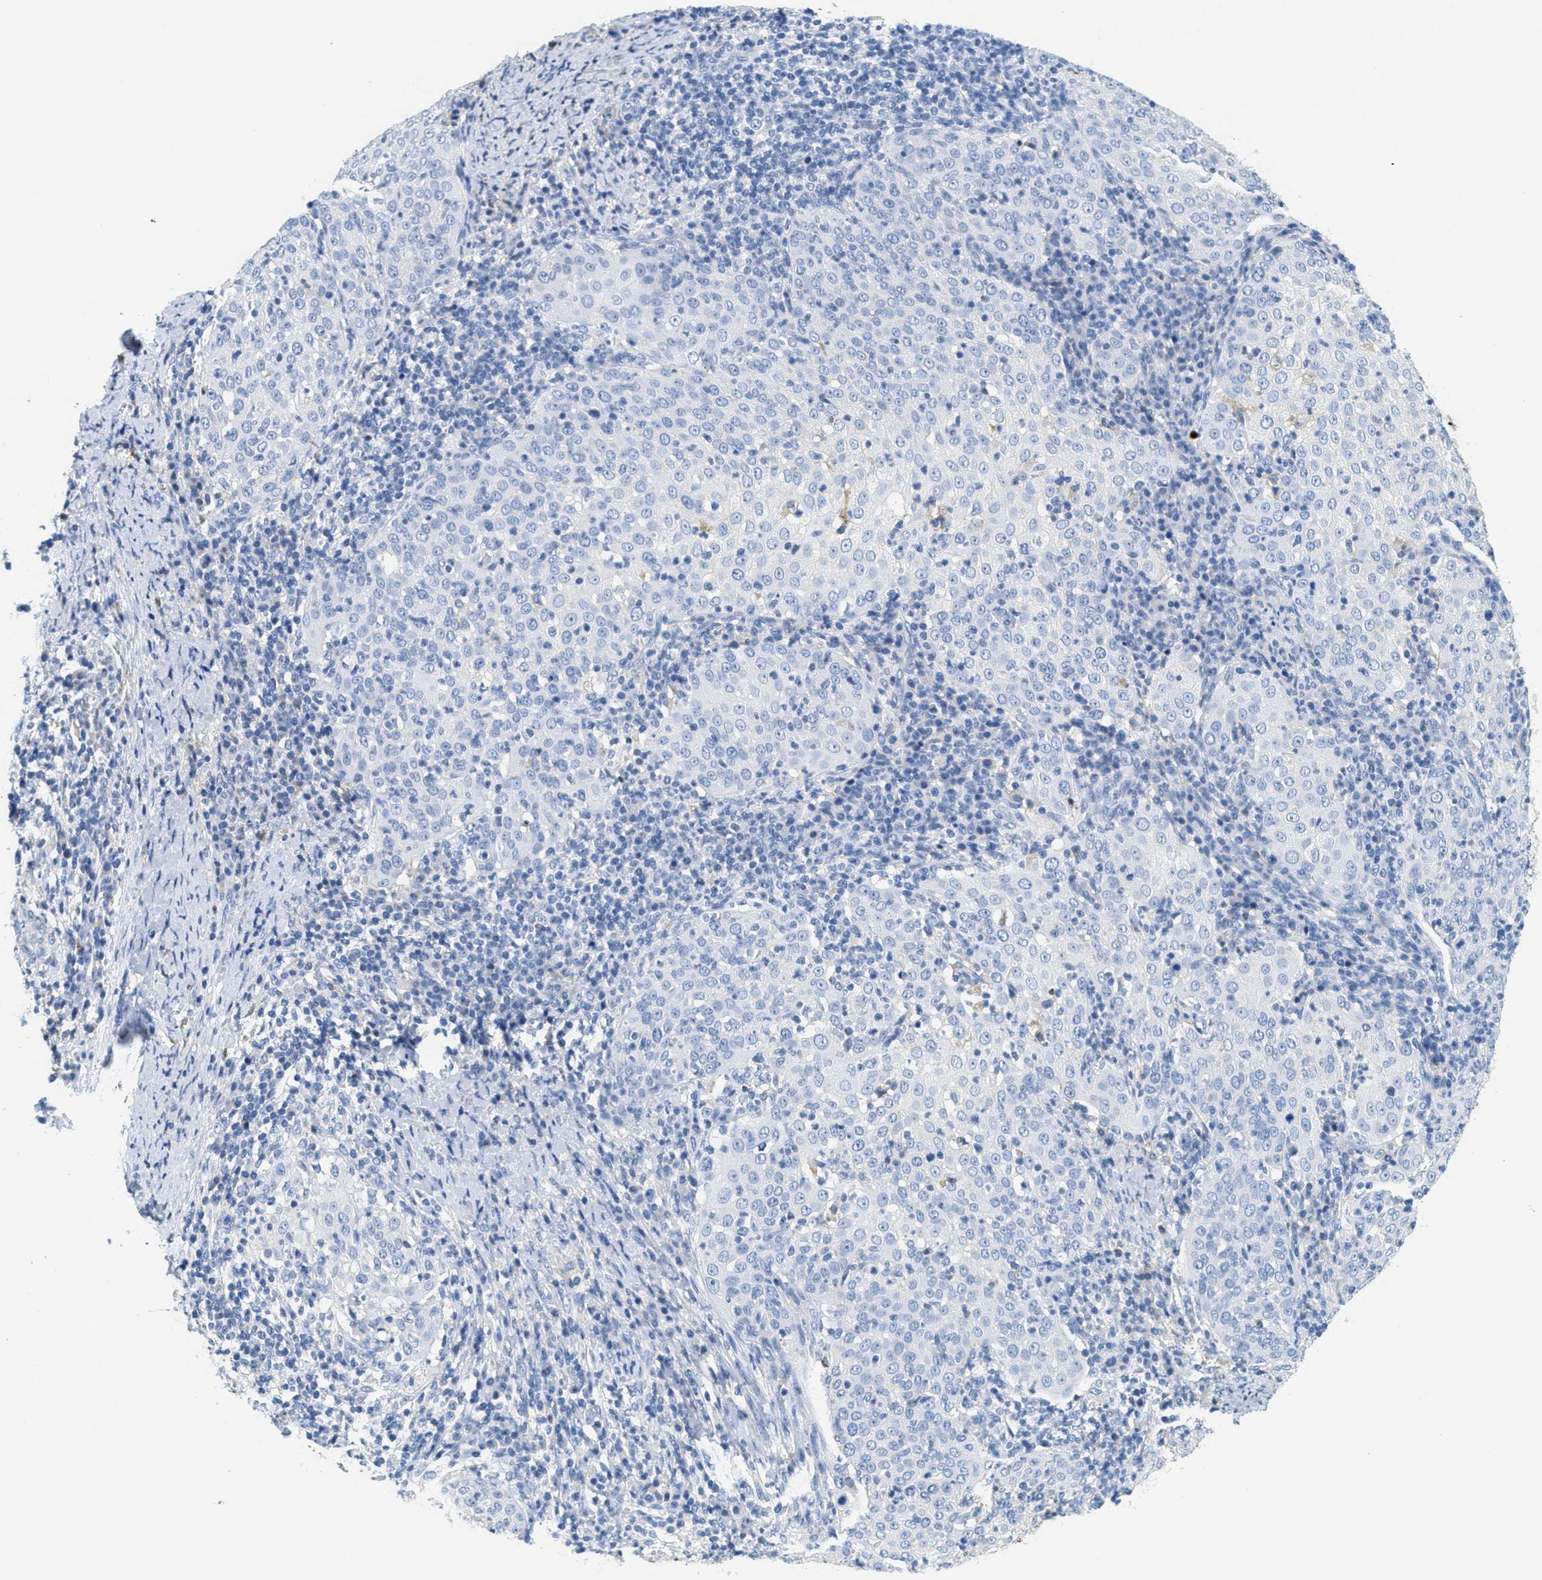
{"staining": {"intensity": "negative", "quantity": "none", "location": "none"}, "tissue": "cervical cancer", "cell_type": "Tumor cells", "image_type": "cancer", "snomed": [{"axis": "morphology", "description": "Squamous cell carcinoma, NOS"}, {"axis": "topography", "description": "Cervix"}], "caption": "High power microscopy micrograph of an IHC image of squamous cell carcinoma (cervical), revealing no significant positivity in tumor cells. (Brightfield microscopy of DAB (3,3'-diaminobenzidine) IHC at high magnification).", "gene": "SERPINA1", "patient": {"sex": "female", "age": 51}}